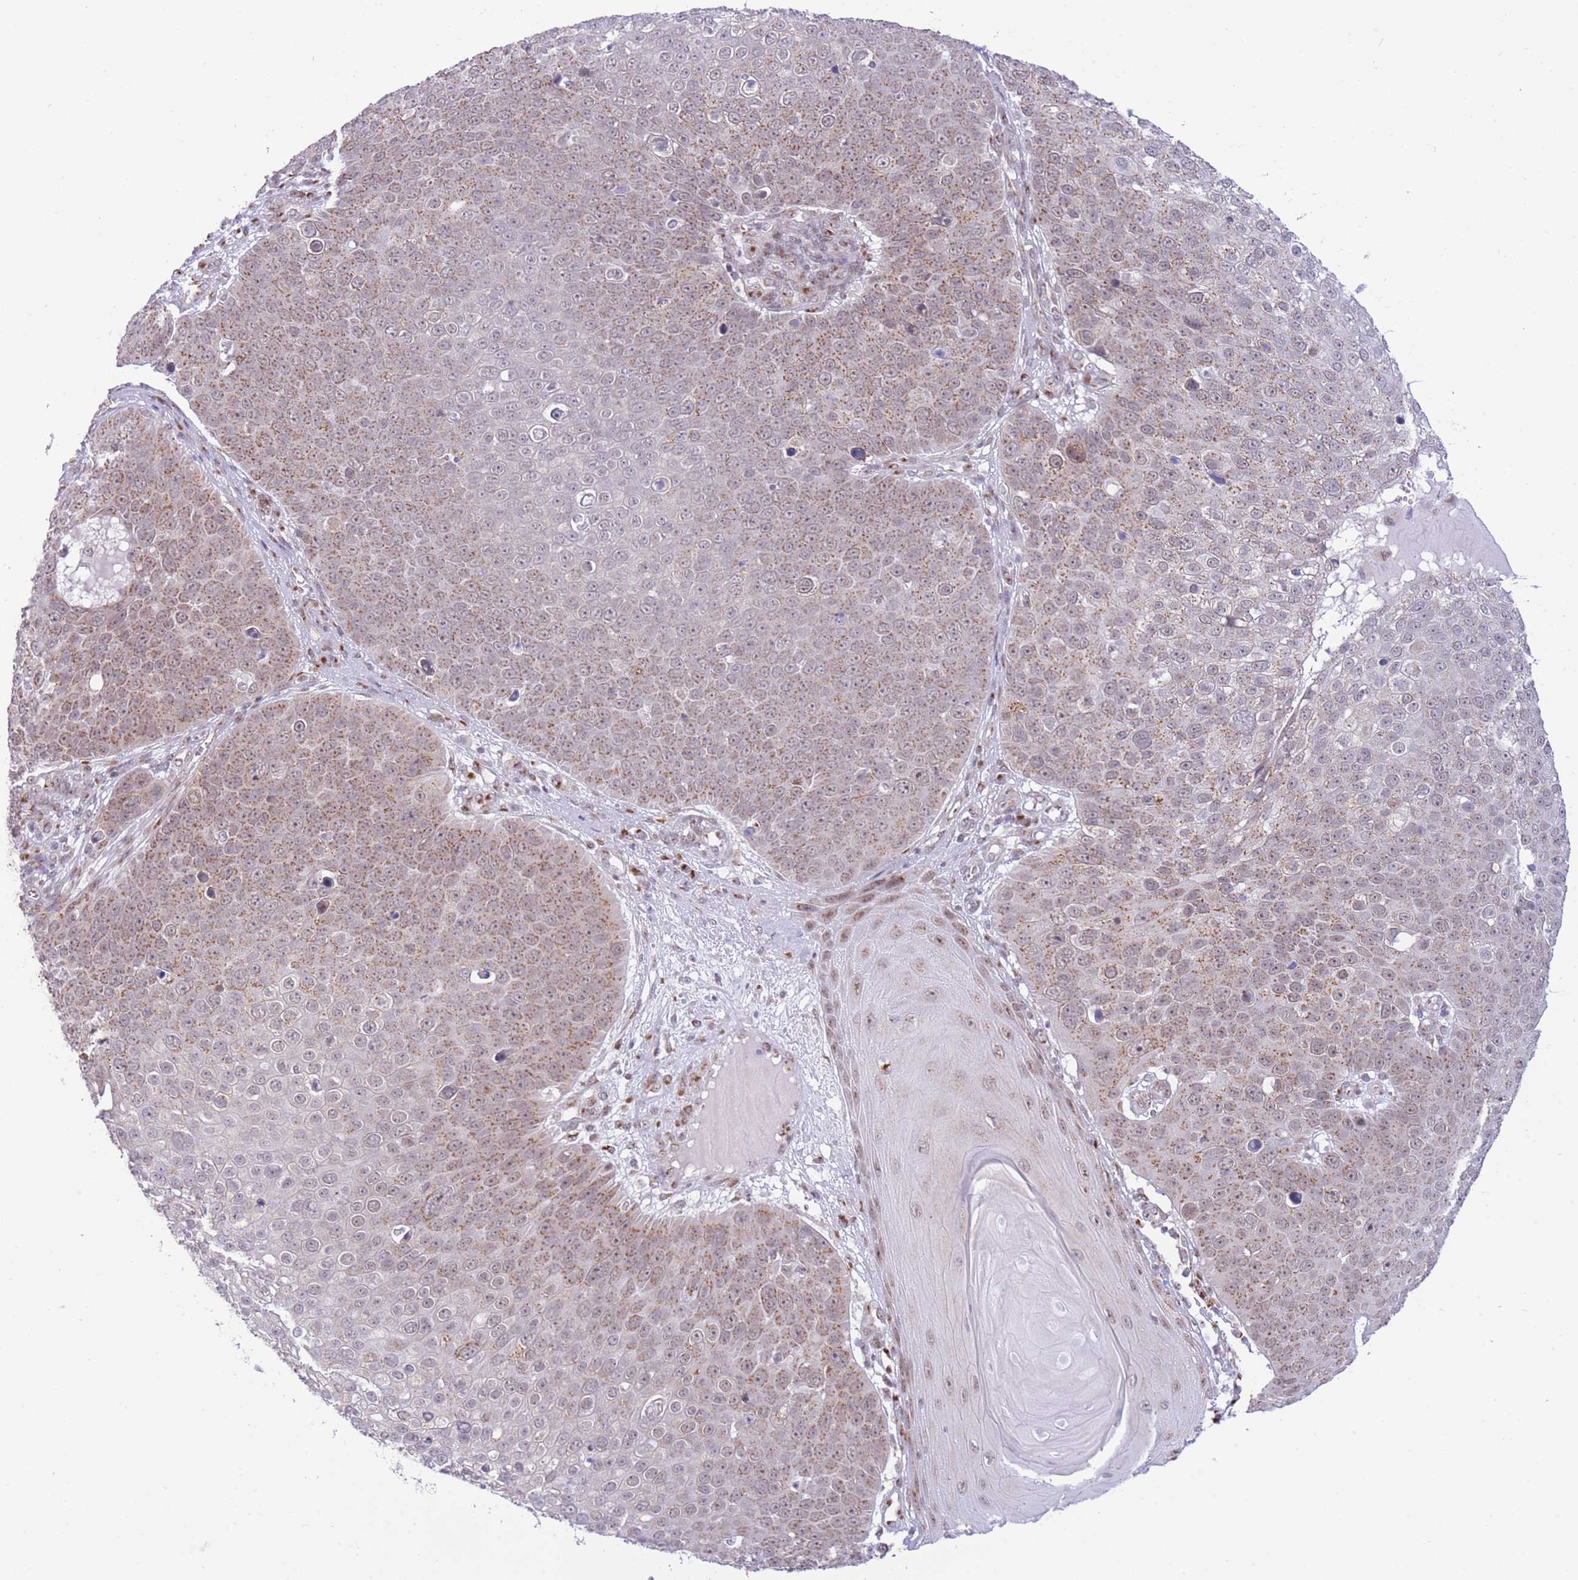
{"staining": {"intensity": "moderate", "quantity": ">75%", "location": "cytoplasmic/membranous,nuclear"}, "tissue": "skin cancer", "cell_type": "Tumor cells", "image_type": "cancer", "snomed": [{"axis": "morphology", "description": "Squamous cell carcinoma, NOS"}, {"axis": "topography", "description": "Skin"}], "caption": "Skin squamous cell carcinoma stained for a protein (brown) displays moderate cytoplasmic/membranous and nuclear positive staining in about >75% of tumor cells.", "gene": "INO80C", "patient": {"sex": "male", "age": 71}}